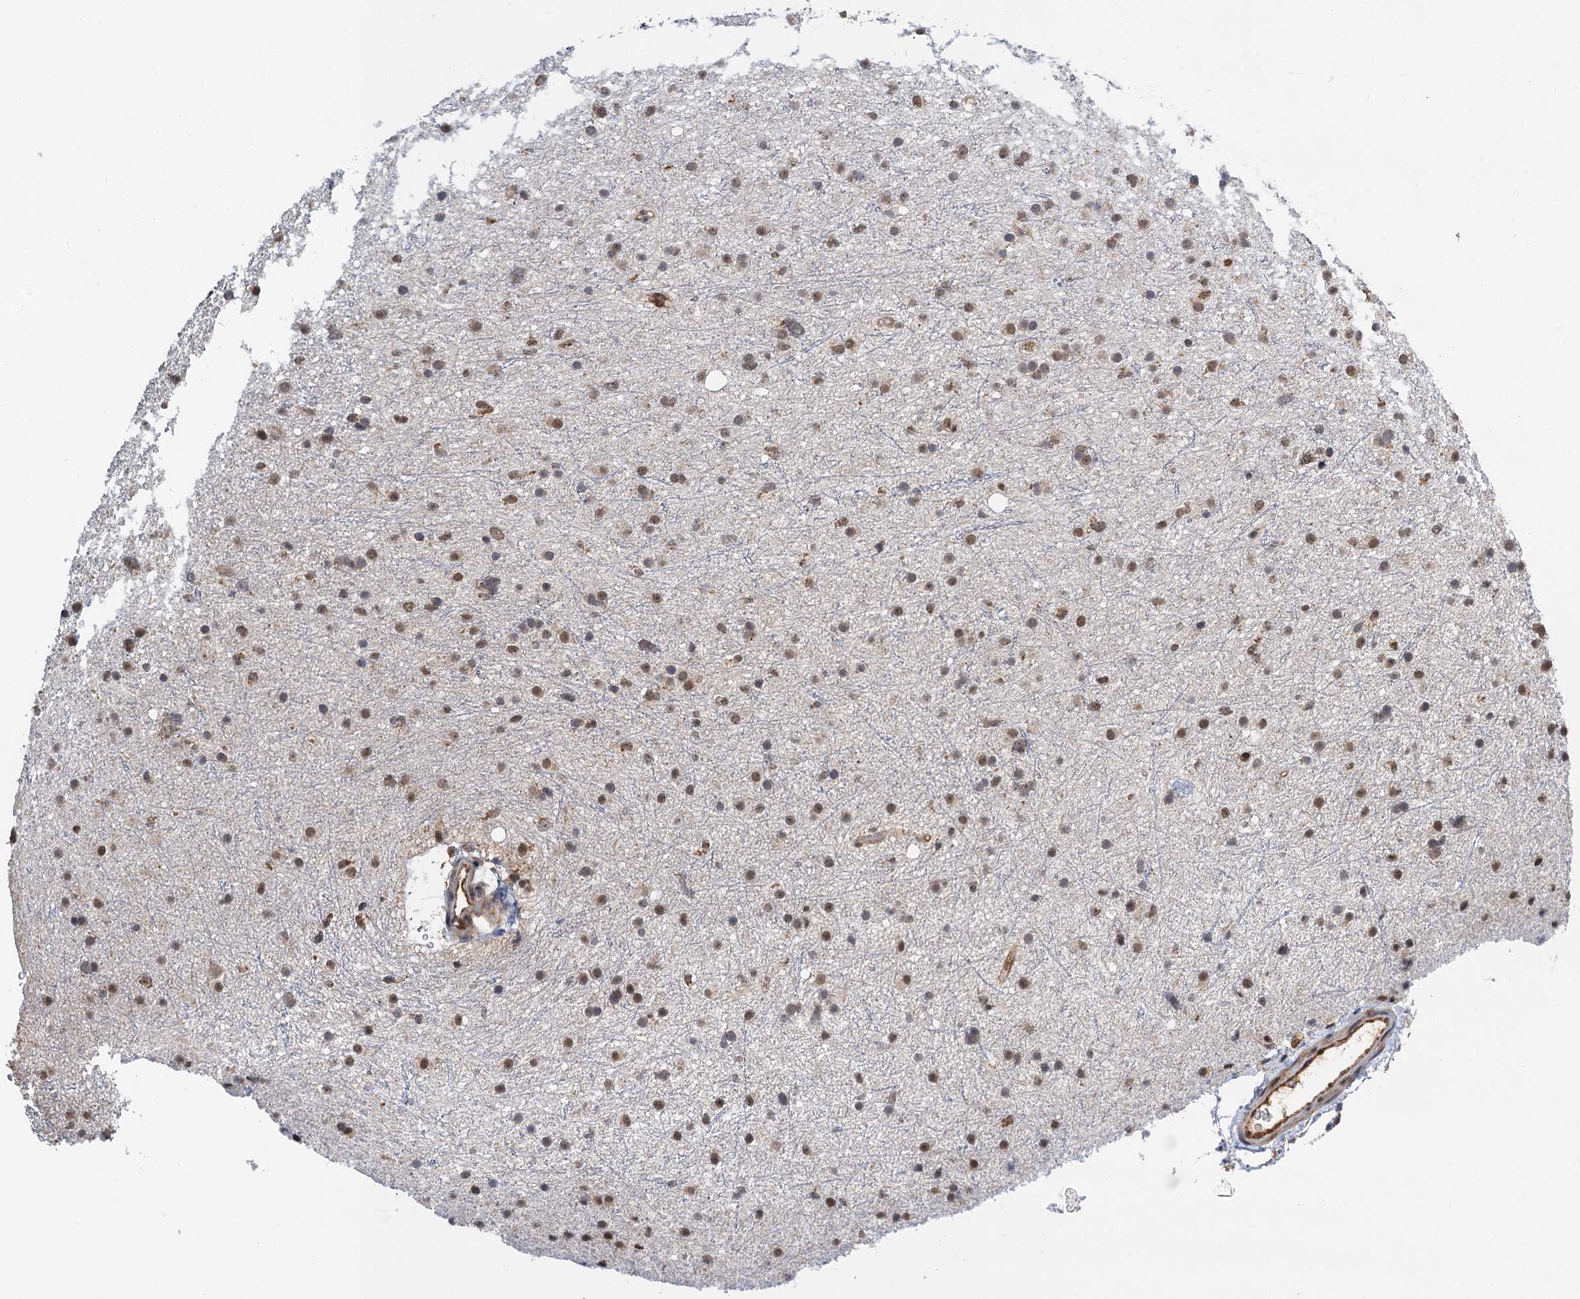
{"staining": {"intensity": "moderate", "quantity": "25%-75%", "location": "nuclear"}, "tissue": "glioma", "cell_type": "Tumor cells", "image_type": "cancer", "snomed": [{"axis": "morphology", "description": "Glioma, malignant, Low grade"}, {"axis": "topography", "description": "Cerebral cortex"}], "caption": "Glioma stained with DAB immunohistochemistry (IHC) exhibits medium levels of moderate nuclear positivity in about 25%-75% of tumor cells.", "gene": "CMPK2", "patient": {"sex": "female", "age": 39}}